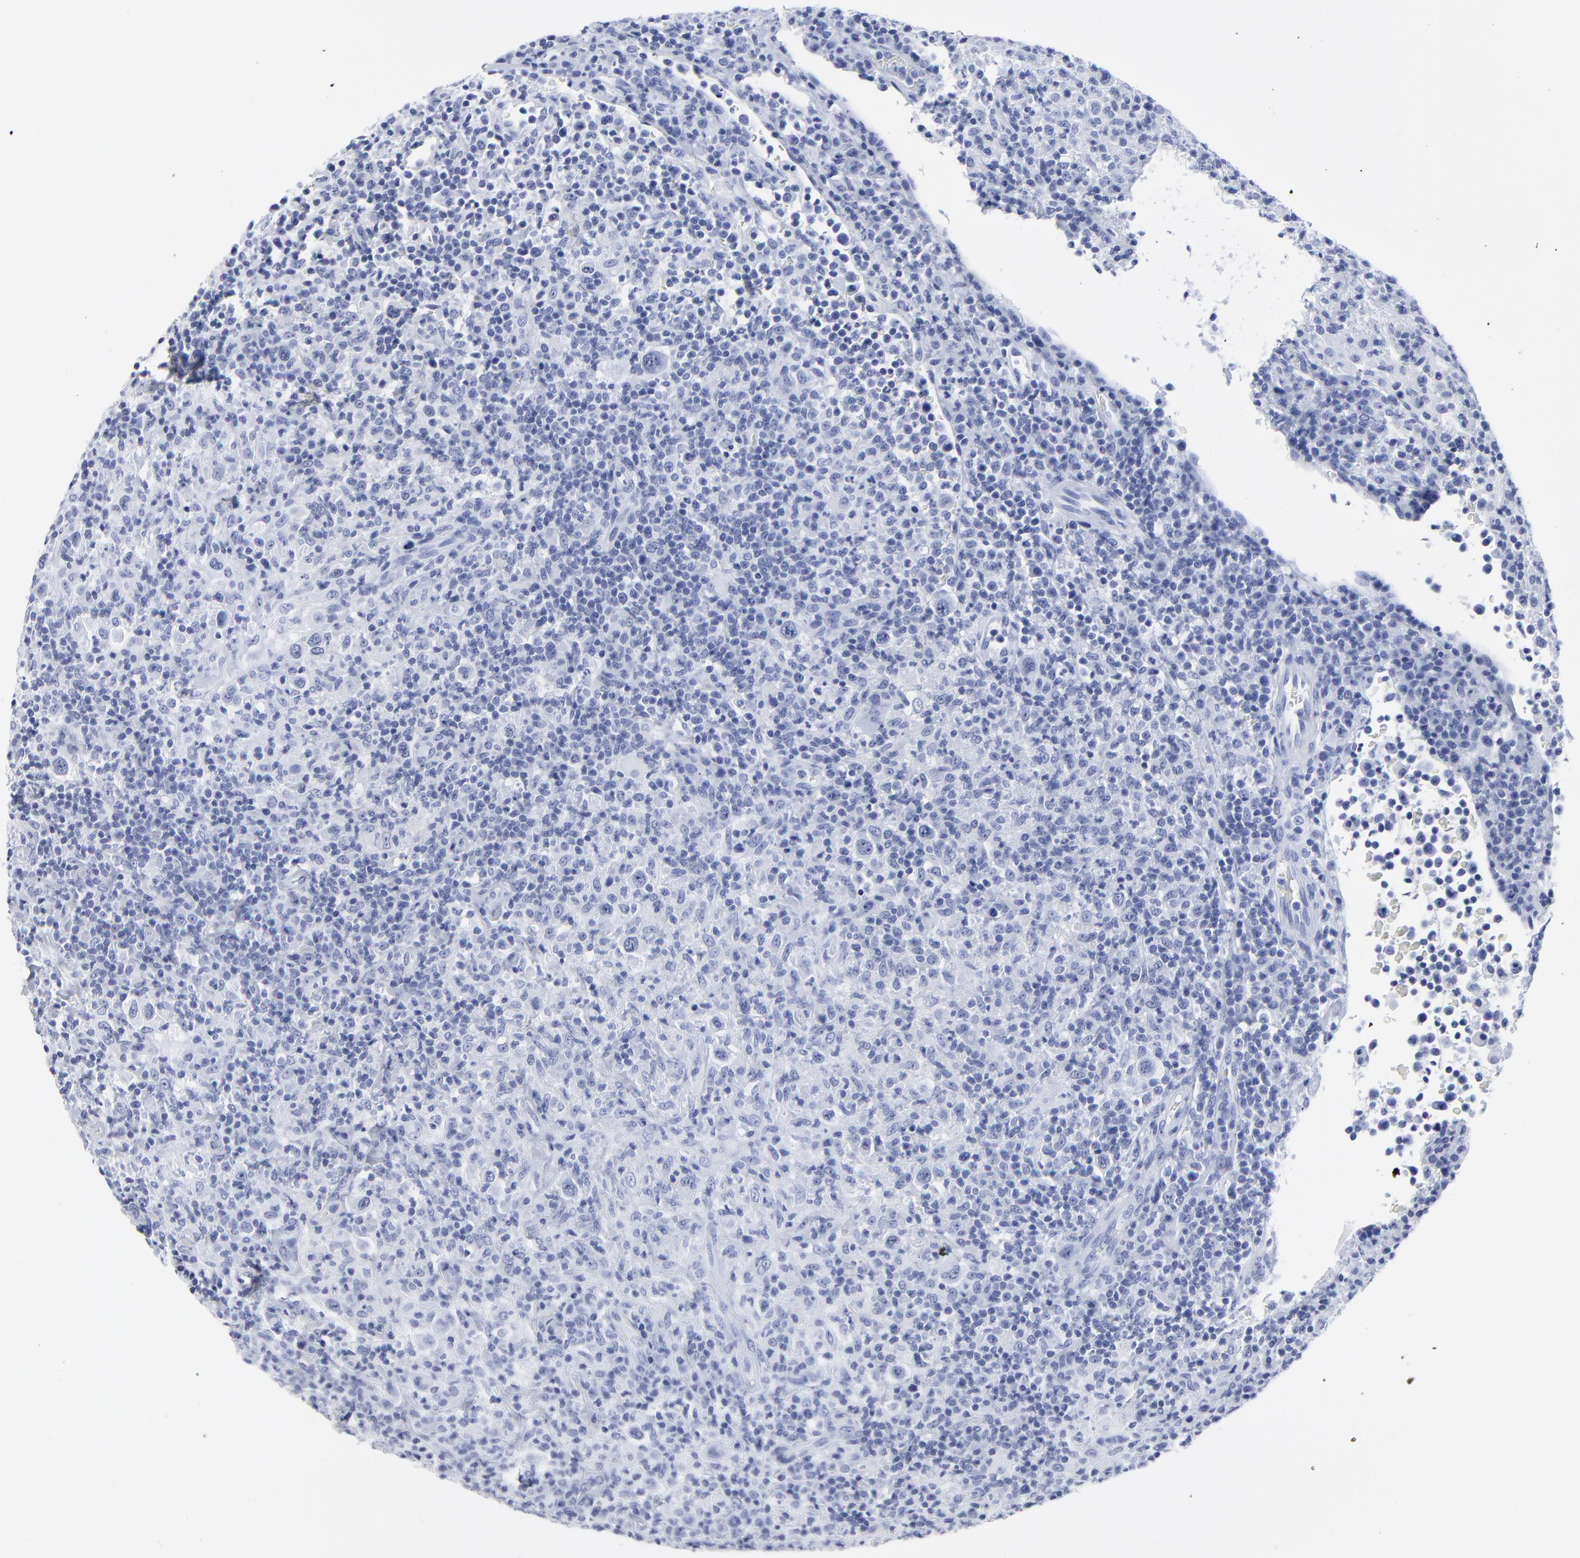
{"staining": {"intensity": "negative", "quantity": "none", "location": "none"}, "tissue": "lymphoma", "cell_type": "Tumor cells", "image_type": "cancer", "snomed": [{"axis": "morphology", "description": "Hodgkin's disease, NOS"}, {"axis": "topography", "description": "Lymph node"}], "caption": "Immunohistochemistry (IHC) photomicrograph of Hodgkin's disease stained for a protein (brown), which reveals no staining in tumor cells. The staining was performed using DAB (3,3'-diaminobenzidine) to visualize the protein expression in brown, while the nuclei were stained in blue with hematoxylin (Magnification: 20x).", "gene": "DCN", "patient": {"sex": "male", "age": 65}}